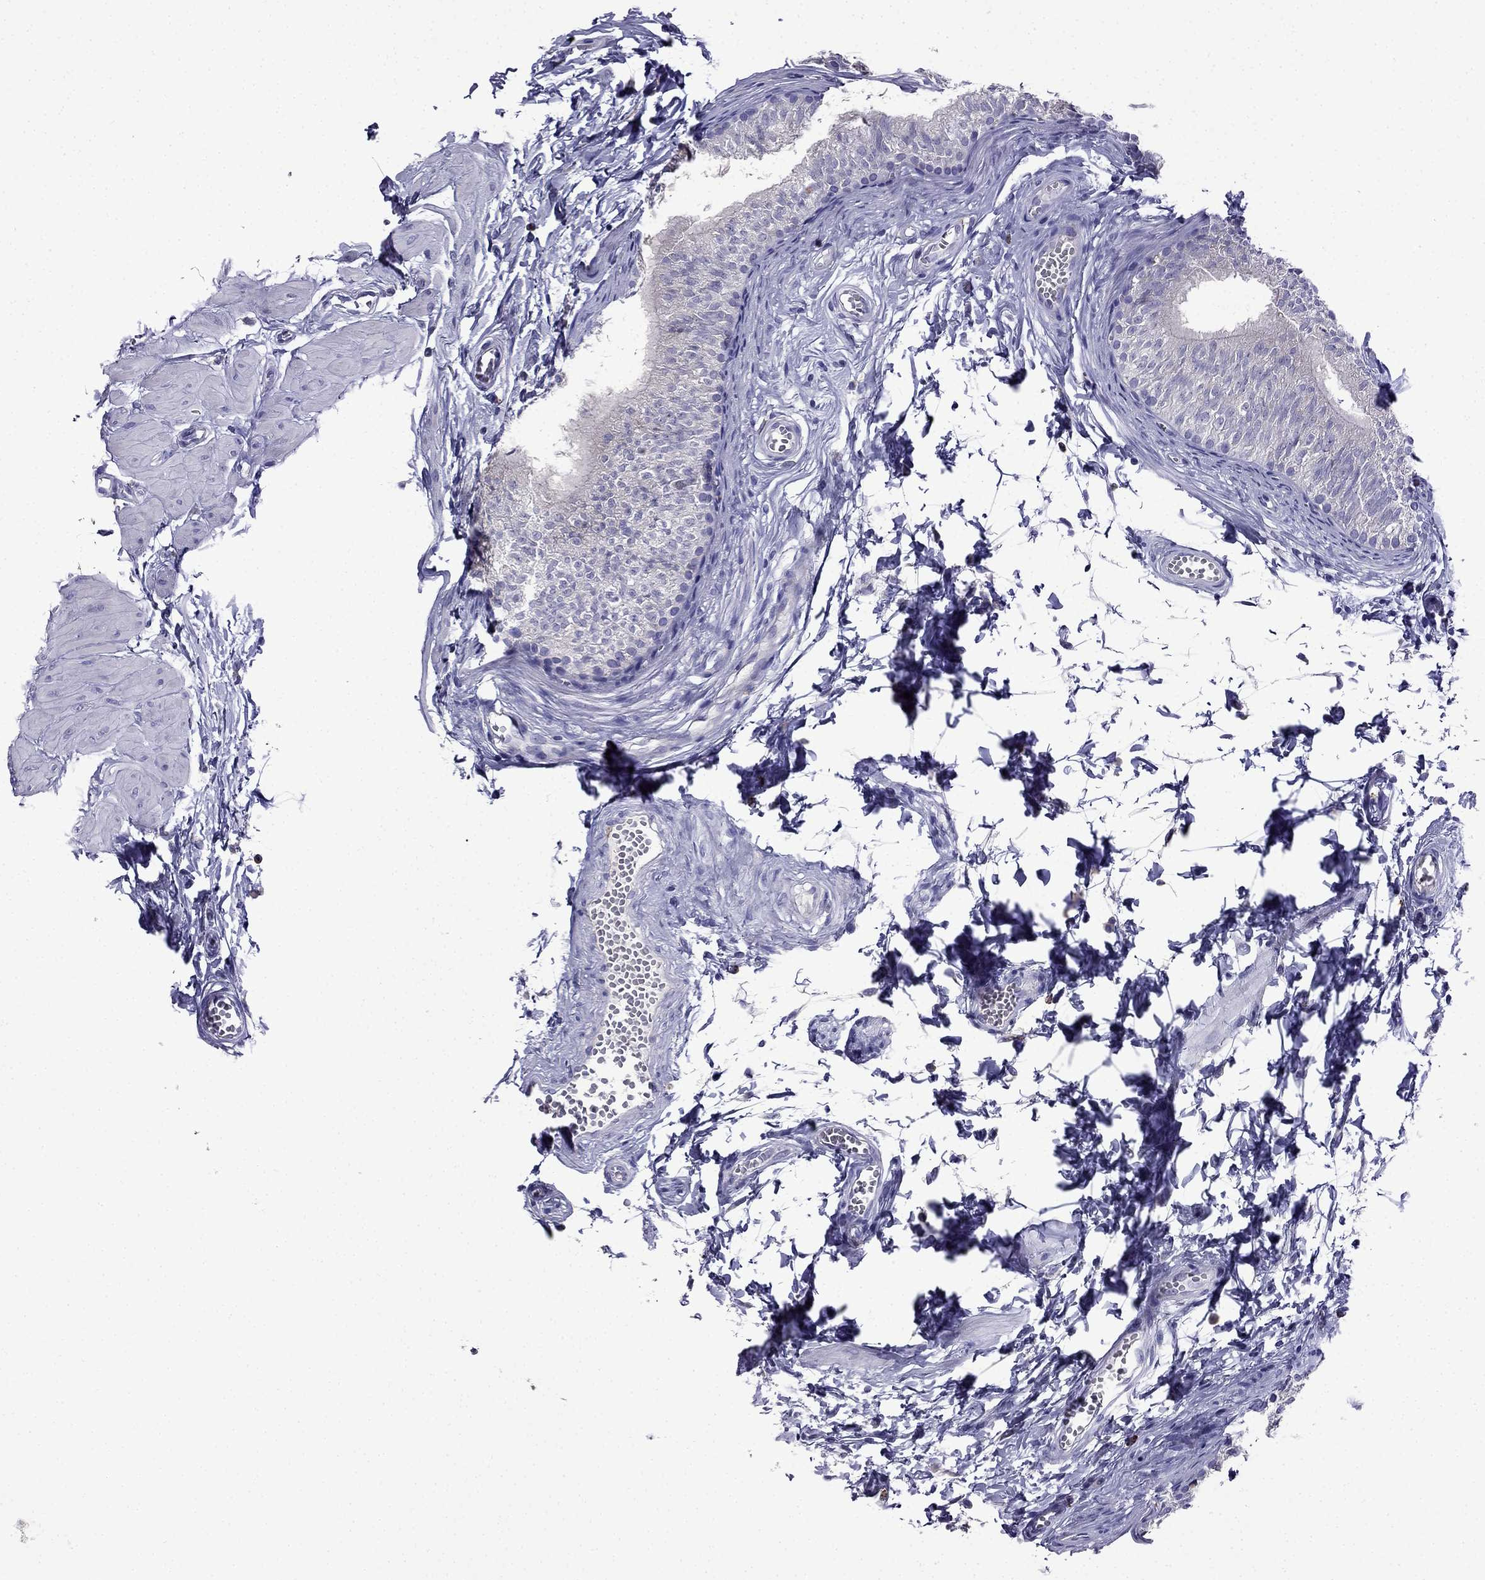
{"staining": {"intensity": "moderate", "quantity": "<25%", "location": "cytoplasmic/membranous"}, "tissue": "epididymis", "cell_type": "Glandular cells", "image_type": "normal", "snomed": [{"axis": "morphology", "description": "Normal tissue, NOS"}, {"axis": "topography", "description": "Epididymis"}], "caption": "Moderate cytoplasmic/membranous protein expression is present in about <25% of glandular cells in epididymis. (DAB (3,3'-diaminobenzidine) = brown stain, brightfield microscopy at high magnification).", "gene": "TSSK4", "patient": {"sex": "male", "age": 22}}